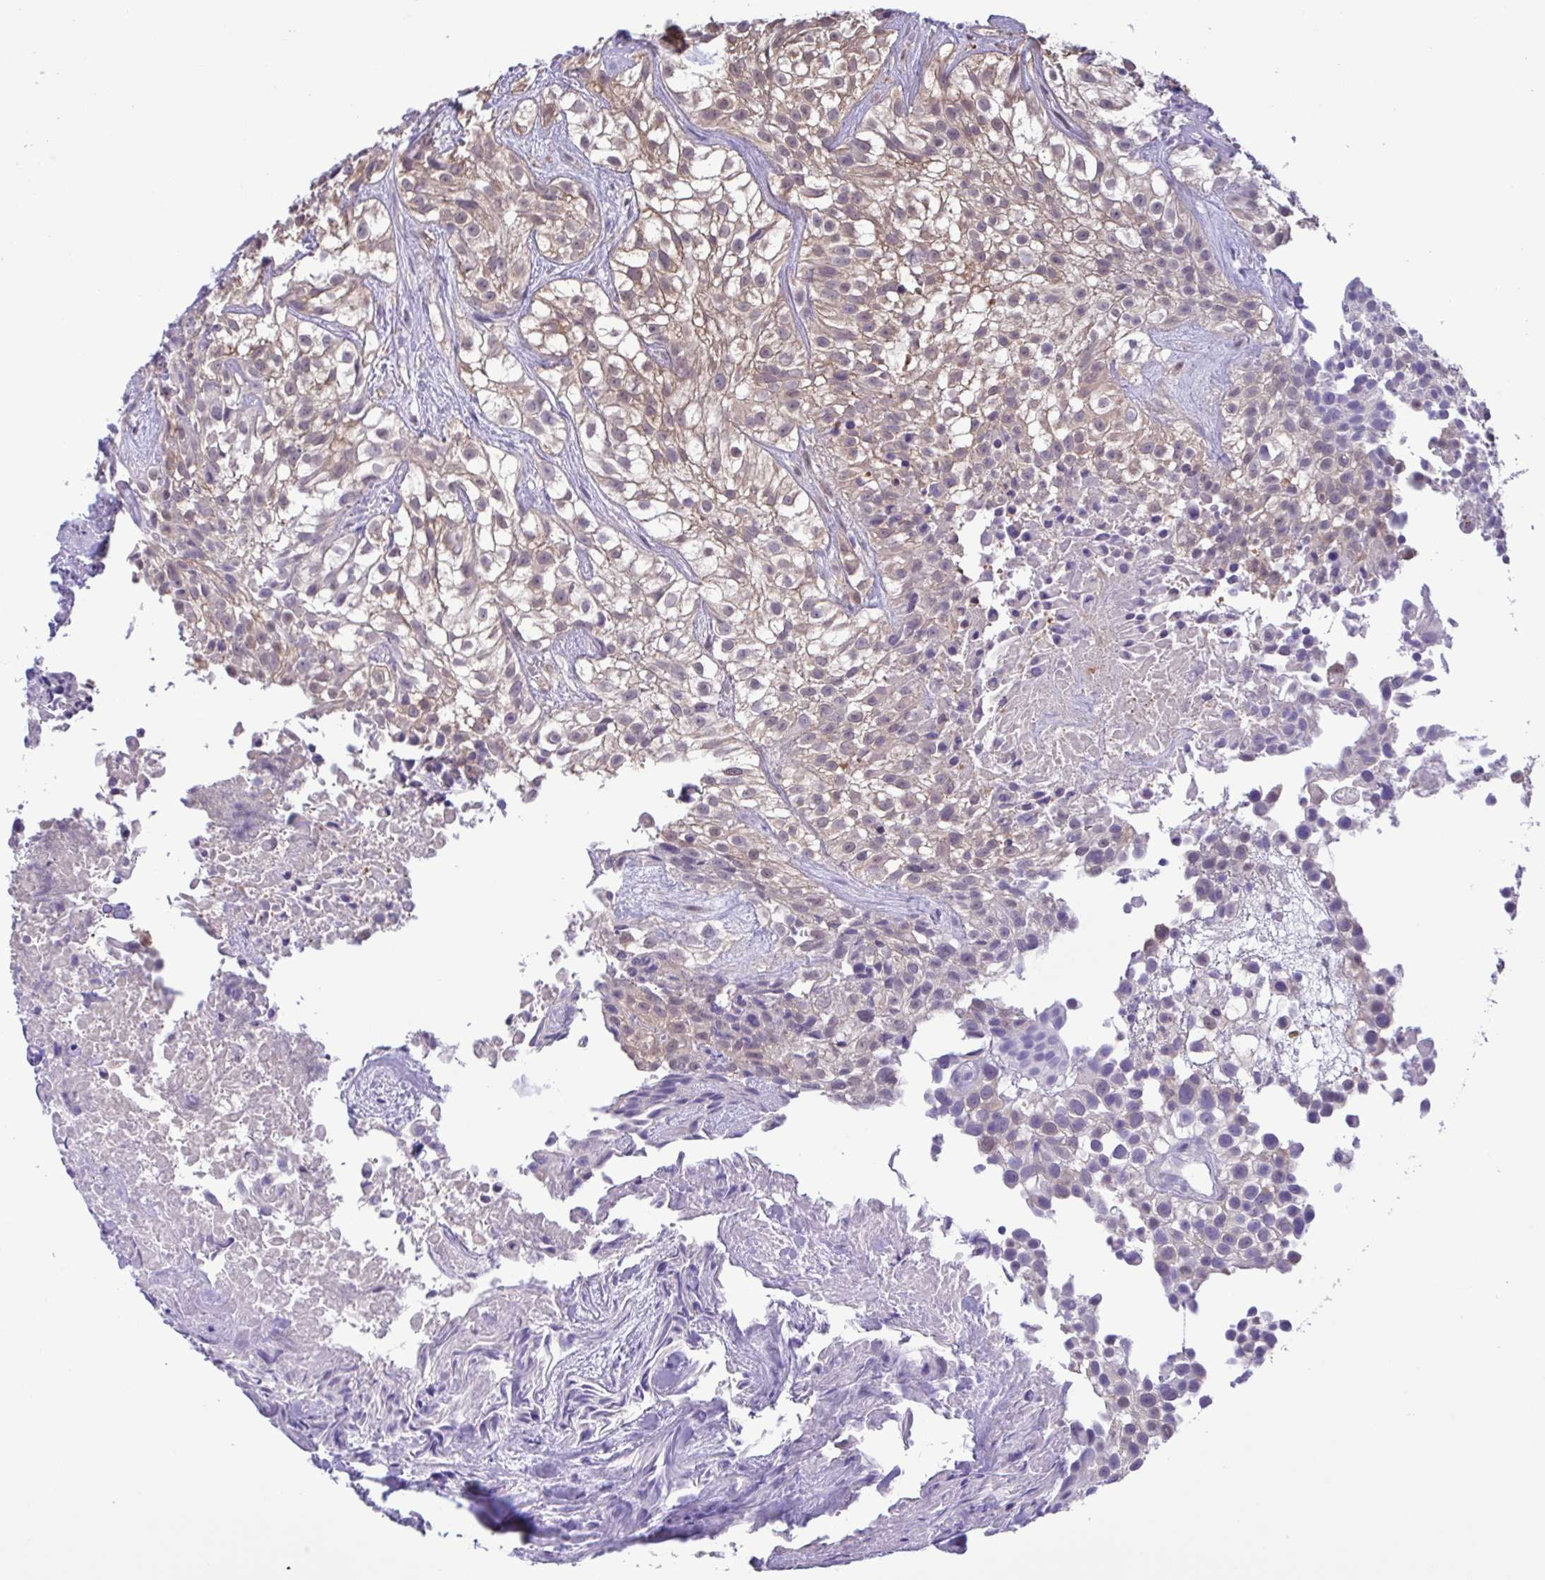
{"staining": {"intensity": "weak", "quantity": "25%-75%", "location": "cytoplasmic/membranous,nuclear"}, "tissue": "urothelial cancer", "cell_type": "Tumor cells", "image_type": "cancer", "snomed": [{"axis": "morphology", "description": "Urothelial carcinoma, High grade"}, {"axis": "topography", "description": "Urinary bladder"}], "caption": "An immunohistochemistry (IHC) histopathology image of tumor tissue is shown. Protein staining in brown shows weak cytoplasmic/membranous and nuclear positivity in urothelial cancer within tumor cells.", "gene": "LDHC", "patient": {"sex": "male", "age": 56}}